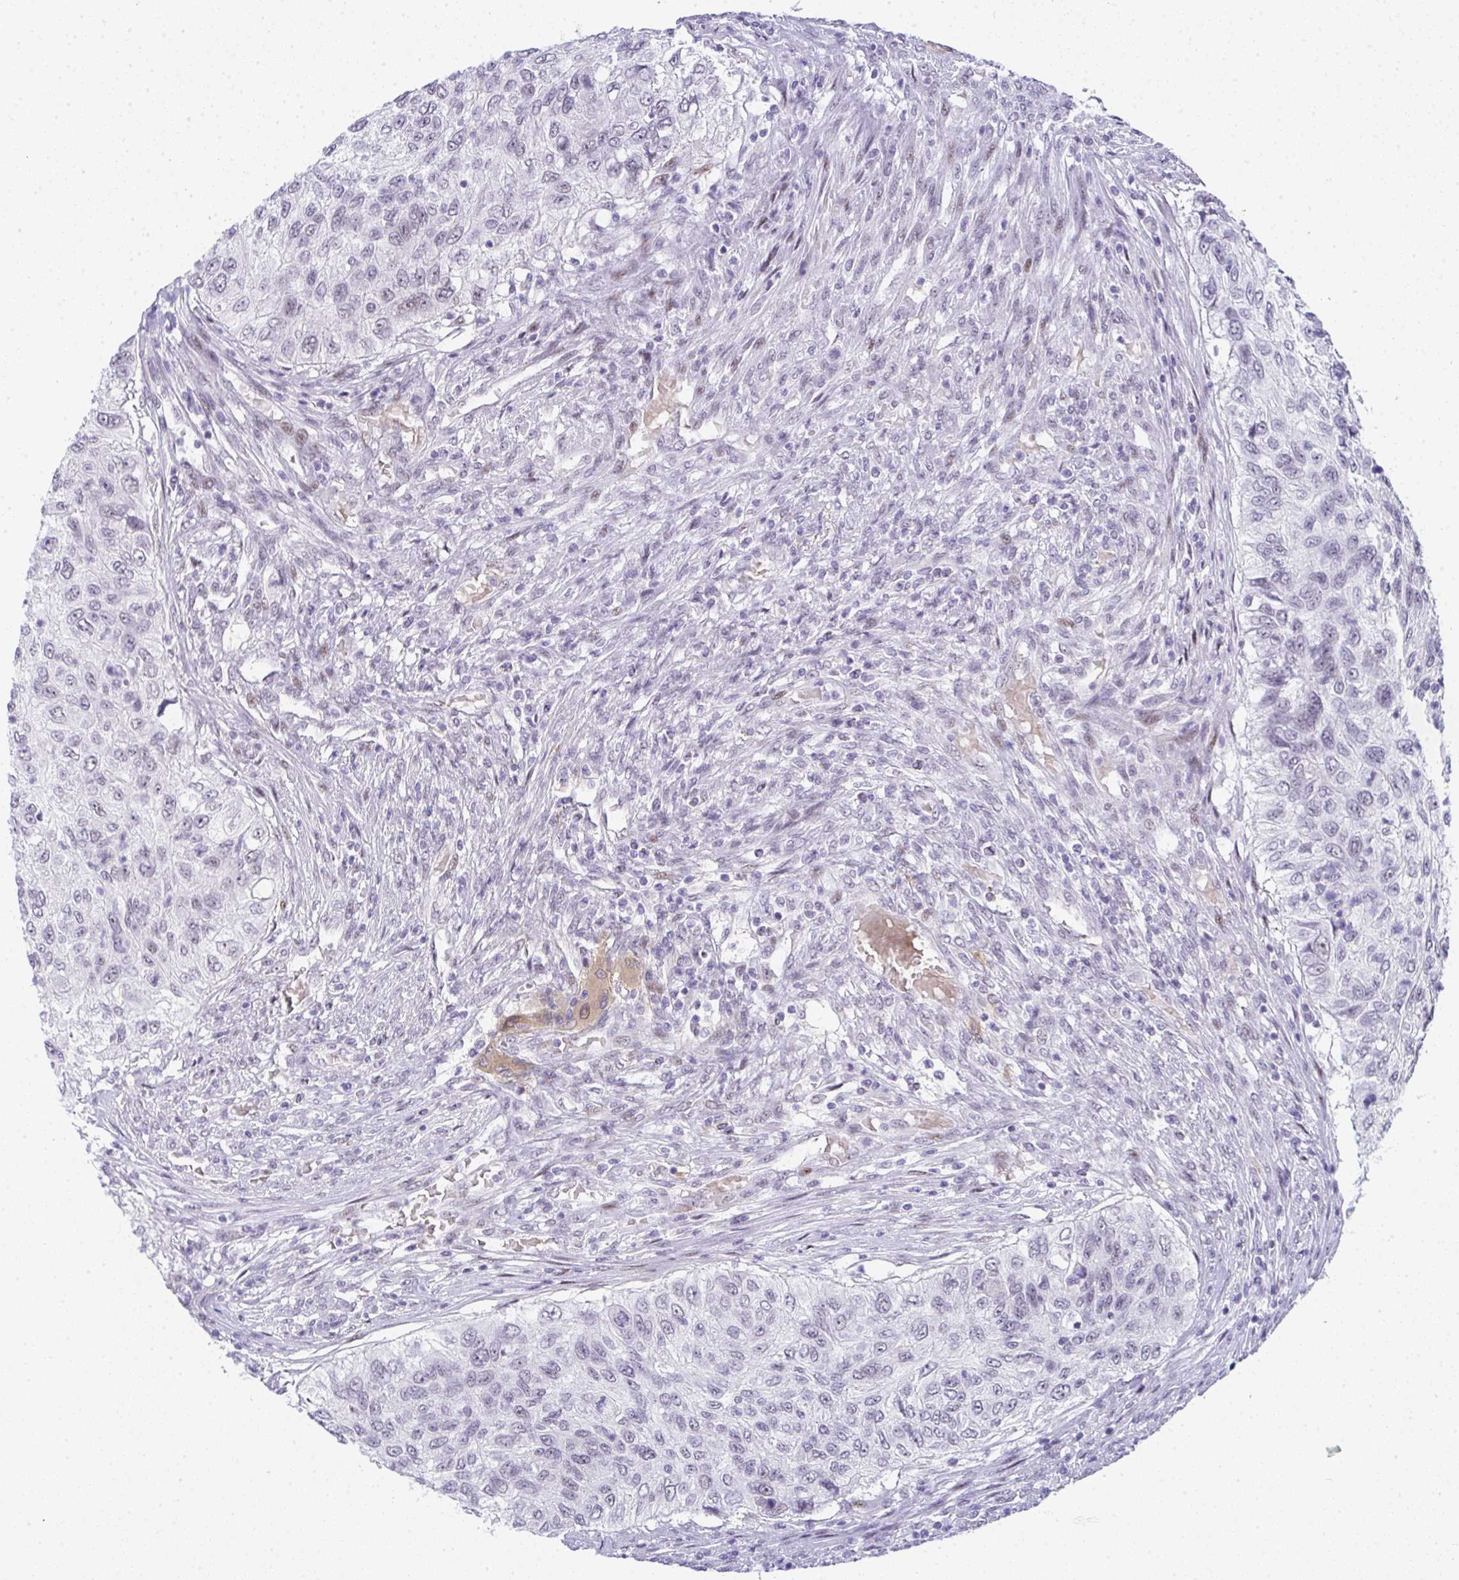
{"staining": {"intensity": "negative", "quantity": "none", "location": "none"}, "tissue": "urothelial cancer", "cell_type": "Tumor cells", "image_type": "cancer", "snomed": [{"axis": "morphology", "description": "Urothelial carcinoma, High grade"}, {"axis": "topography", "description": "Urinary bladder"}], "caption": "Tumor cells are negative for brown protein staining in urothelial carcinoma (high-grade).", "gene": "TNMD", "patient": {"sex": "female", "age": 60}}